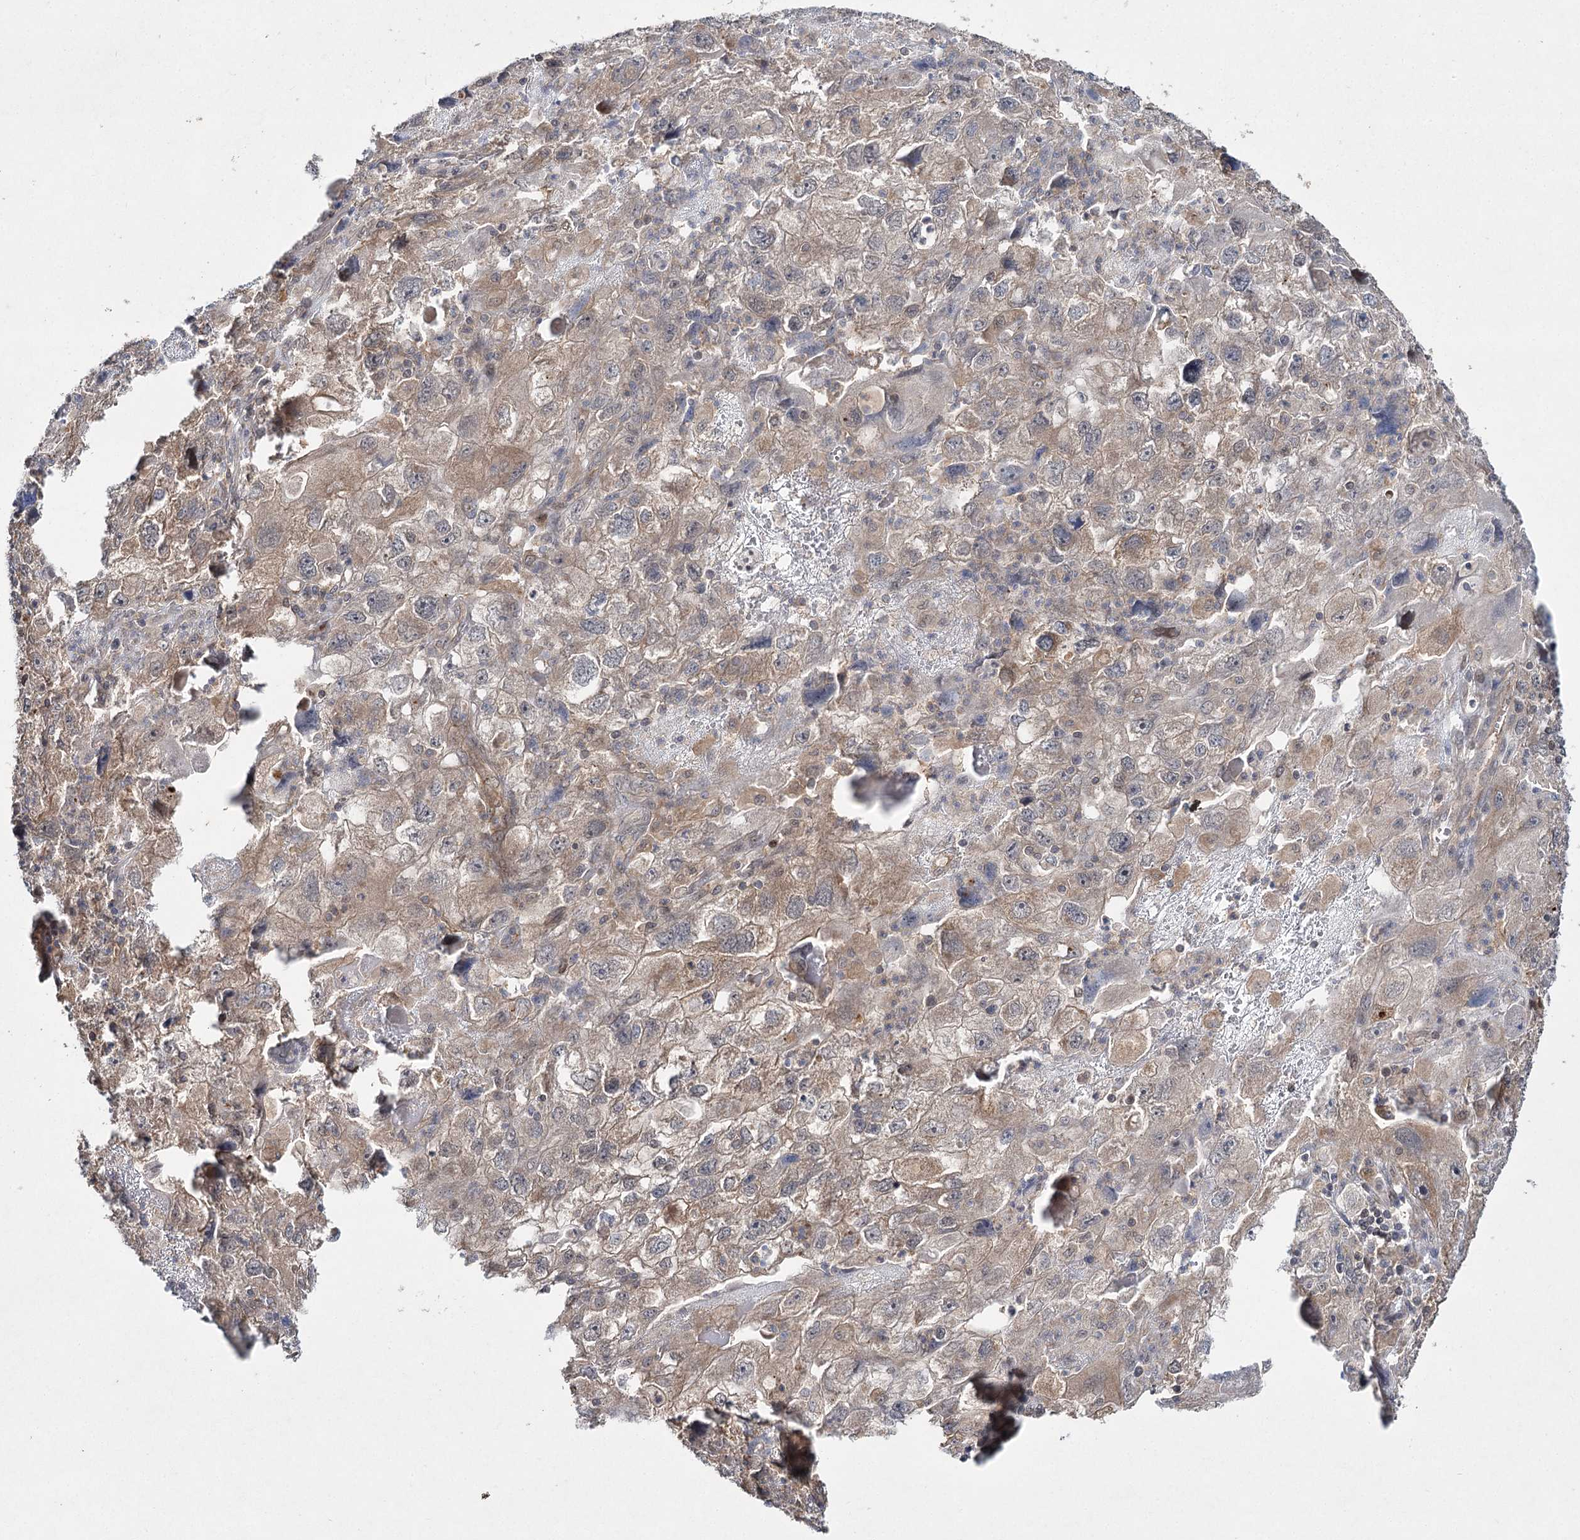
{"staining": {"intensity": "weak", "quantity": "25%-75%", "location": "cytoplasmic/membranous"}, "tissue": "endometrial cancer", "cell_type": "Tumor cells", "image_type": "cancer", "snomed": [{"axis": "morphology", "description": "Adenocarcinoma, NOS"}, {"axis": "topography", "description": "Endometrium"}], "caption": "Endometrial cancer (adenocarcinoma) stained for a protein reveals weak cytoplasmic/membranous positivity in tumor cells.", "gene": "WDR44", "patient": {"sex": "female", "age": 49}}